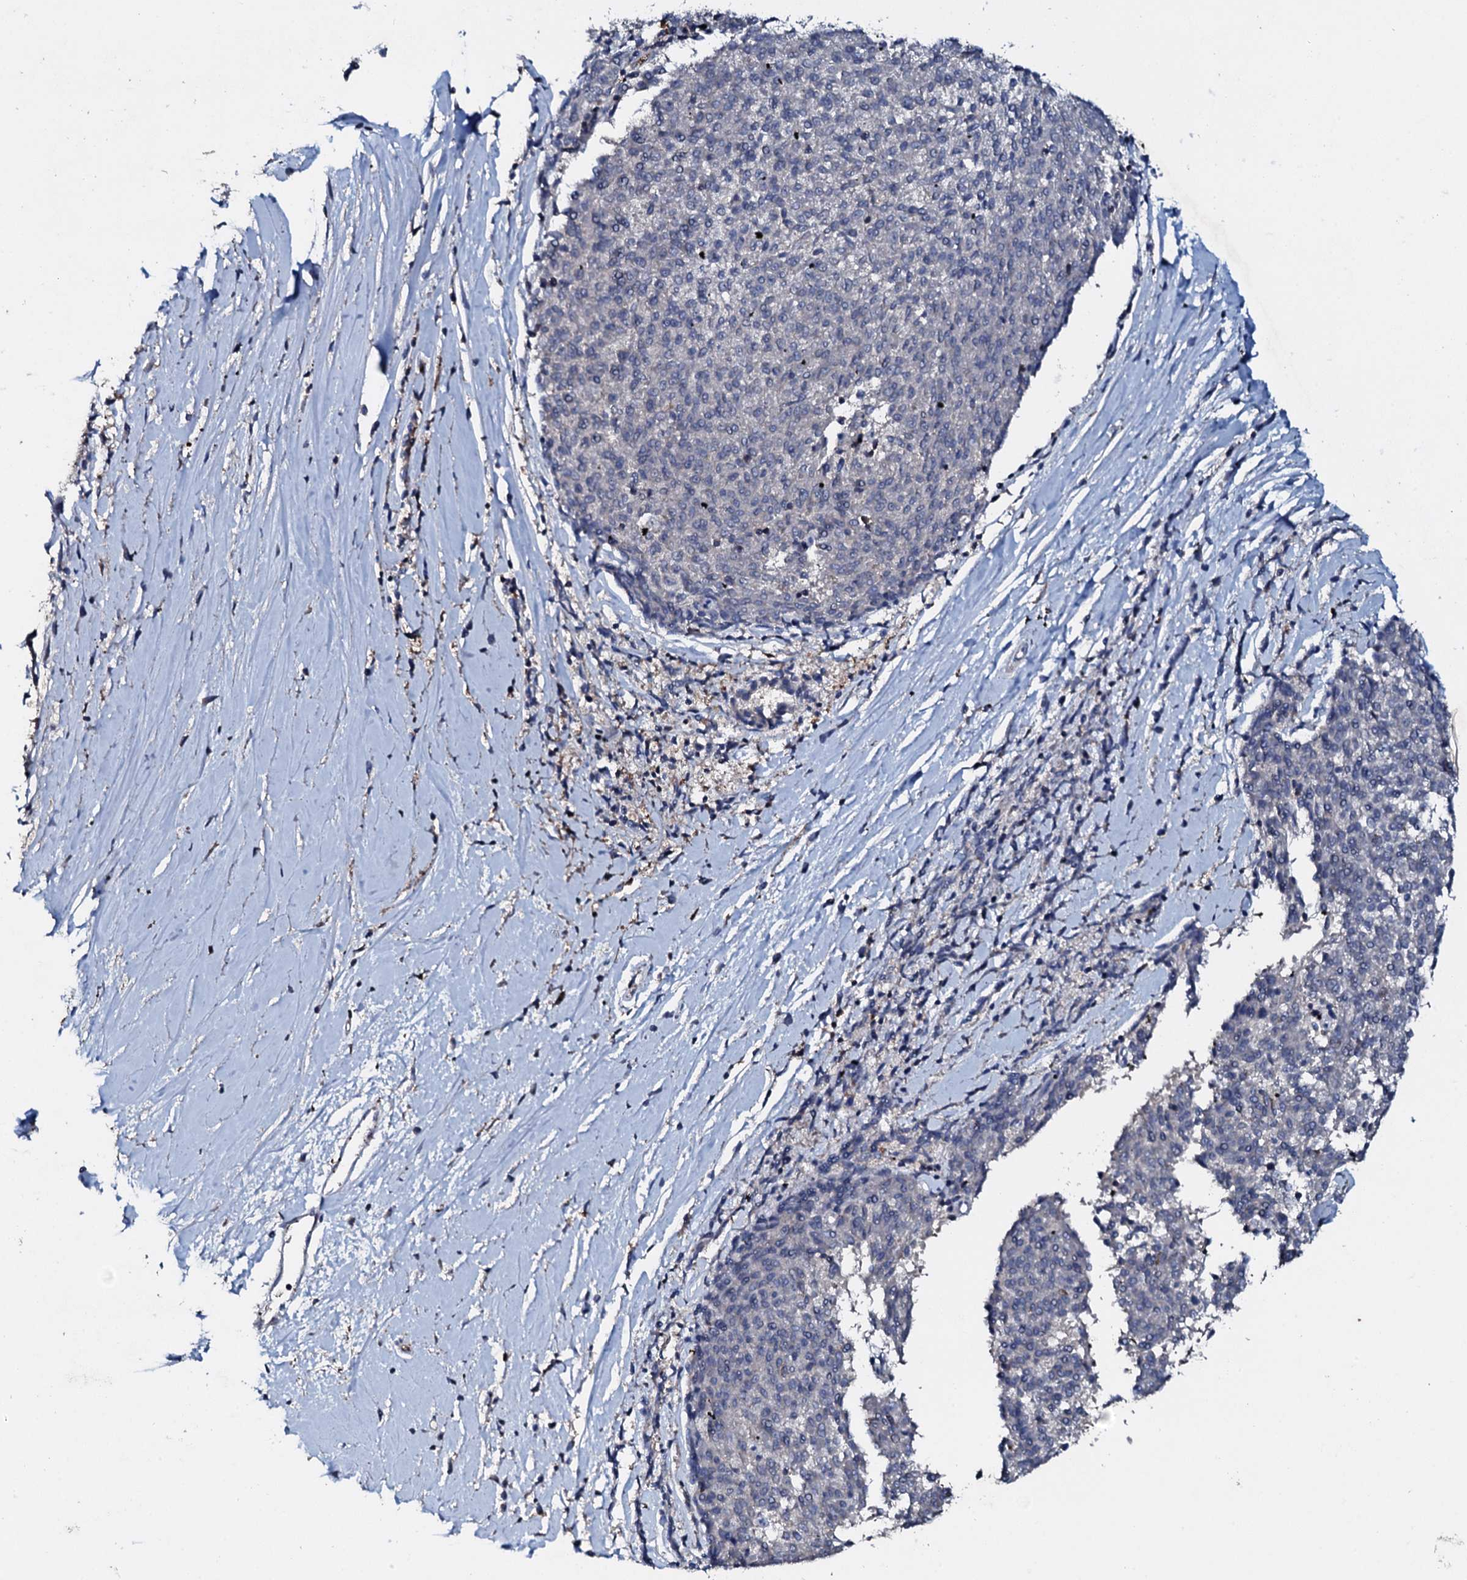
{"staining": {"intensity": "negative", "quantity": "none", "location": "none"}, "tissue": "melanoma", "cell_type": "Tumor cells", "image_type": "cancer", "snomed": [{"axis": "morphology", "description": "Malignant melanoma, NOS"}, {"axis": "topography", "description": "Skin"}], "caption": "IHC photomicrograph of malignant melanoma stained for a protein (brown), which displays no staining in tumor cells.", "gene": "GRK2", "patient": {"sex": "female", "age": 72}}